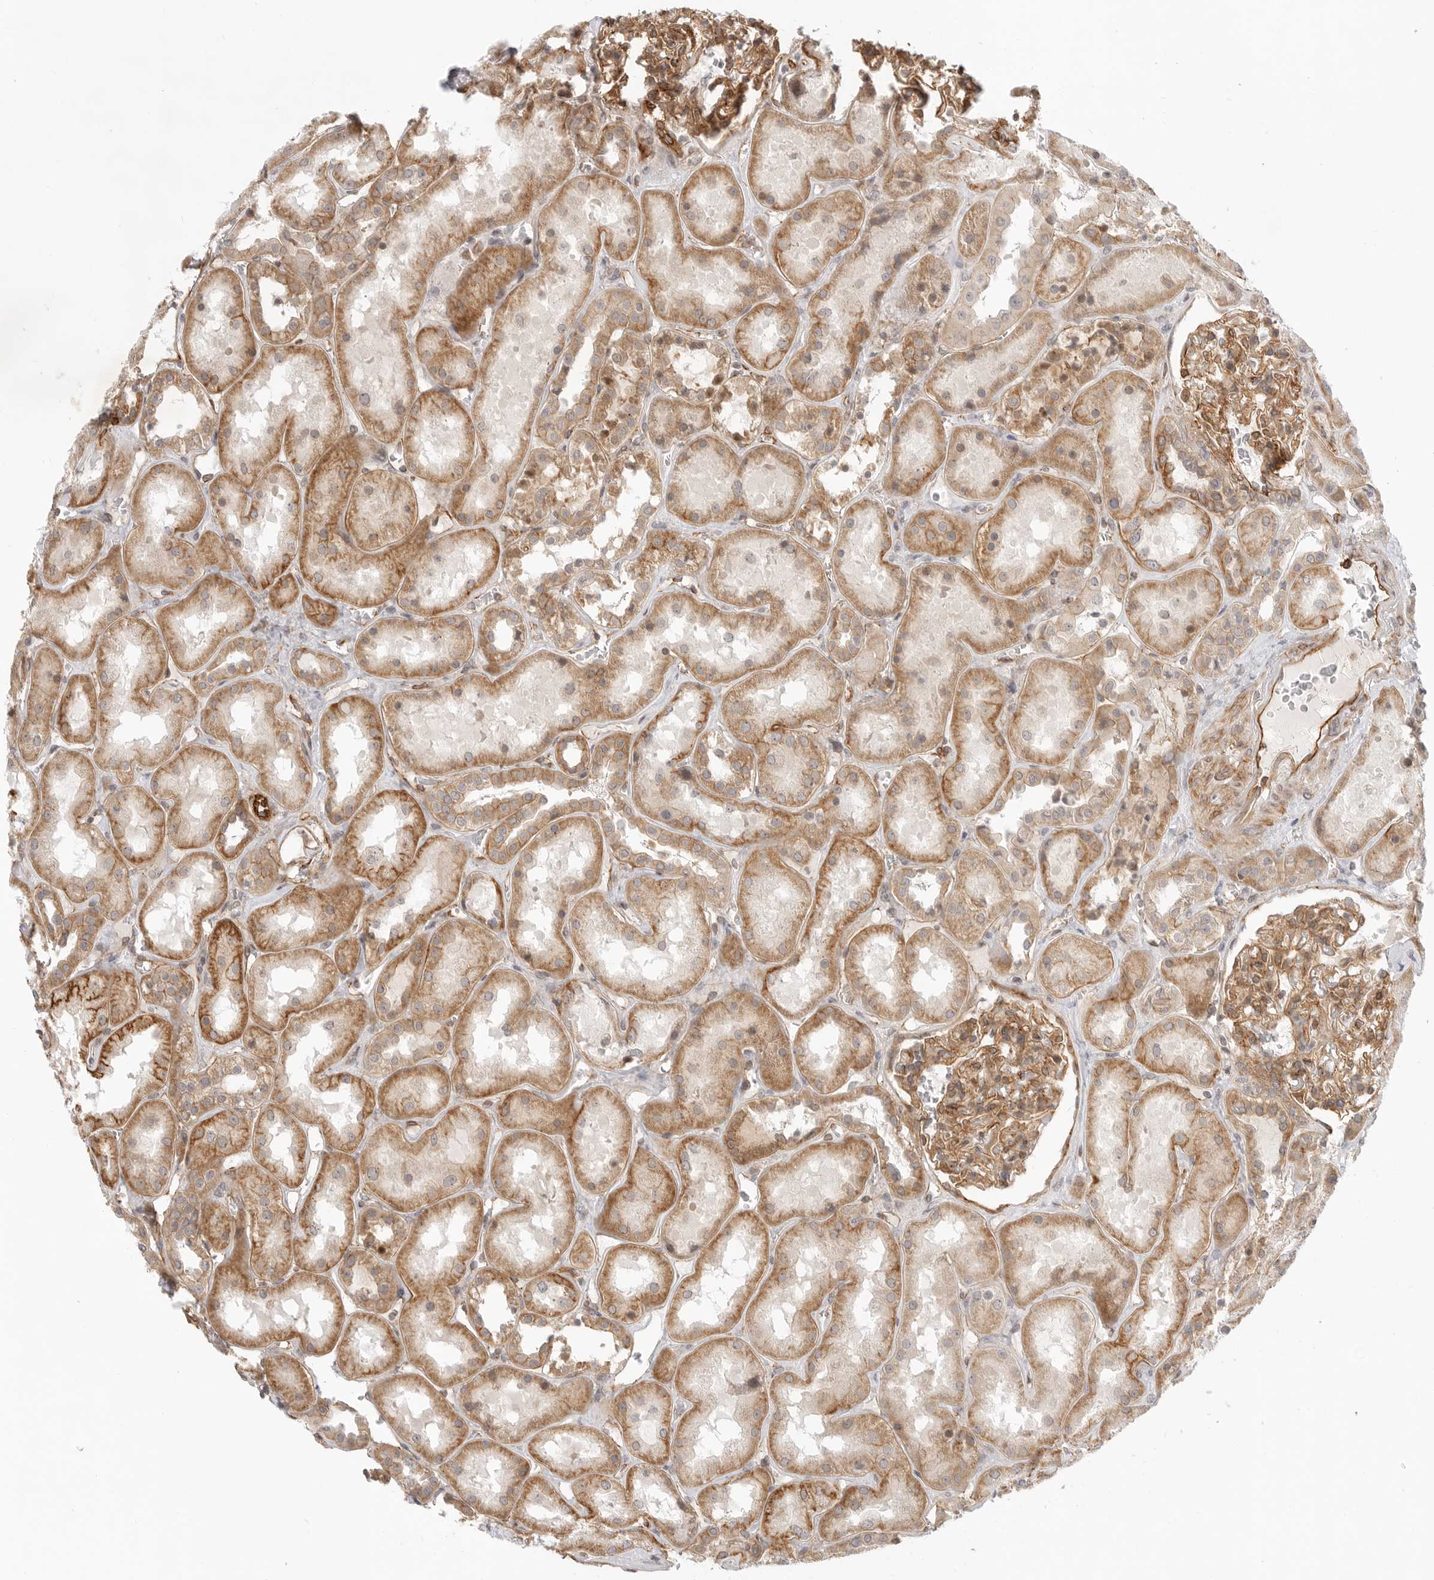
{"staining": {"intensity": "moderate", "quantity": ">75%", "location": "cytoplasmic/membranous"}, "tissue": "kidney", "cell_type": "Cells in glomeruli", "image_type": "normal", "snomed": [{"axis": "morphology", "description": "Normal tissue, NOS"}, {"axis": "topography", "description": "Kidney"}], "caption": "Kidney stained with DAB immunohistochemistry (IHC) demonstrates medium levels of moderate cytoplasmic/membranous expression in about >75% of cells in glomeruli. (DAB IHC, brown staining for protein, blue staining for nuclei).", "gene": "ATOH7", "patient": {"sex": "male", "age": 70}}